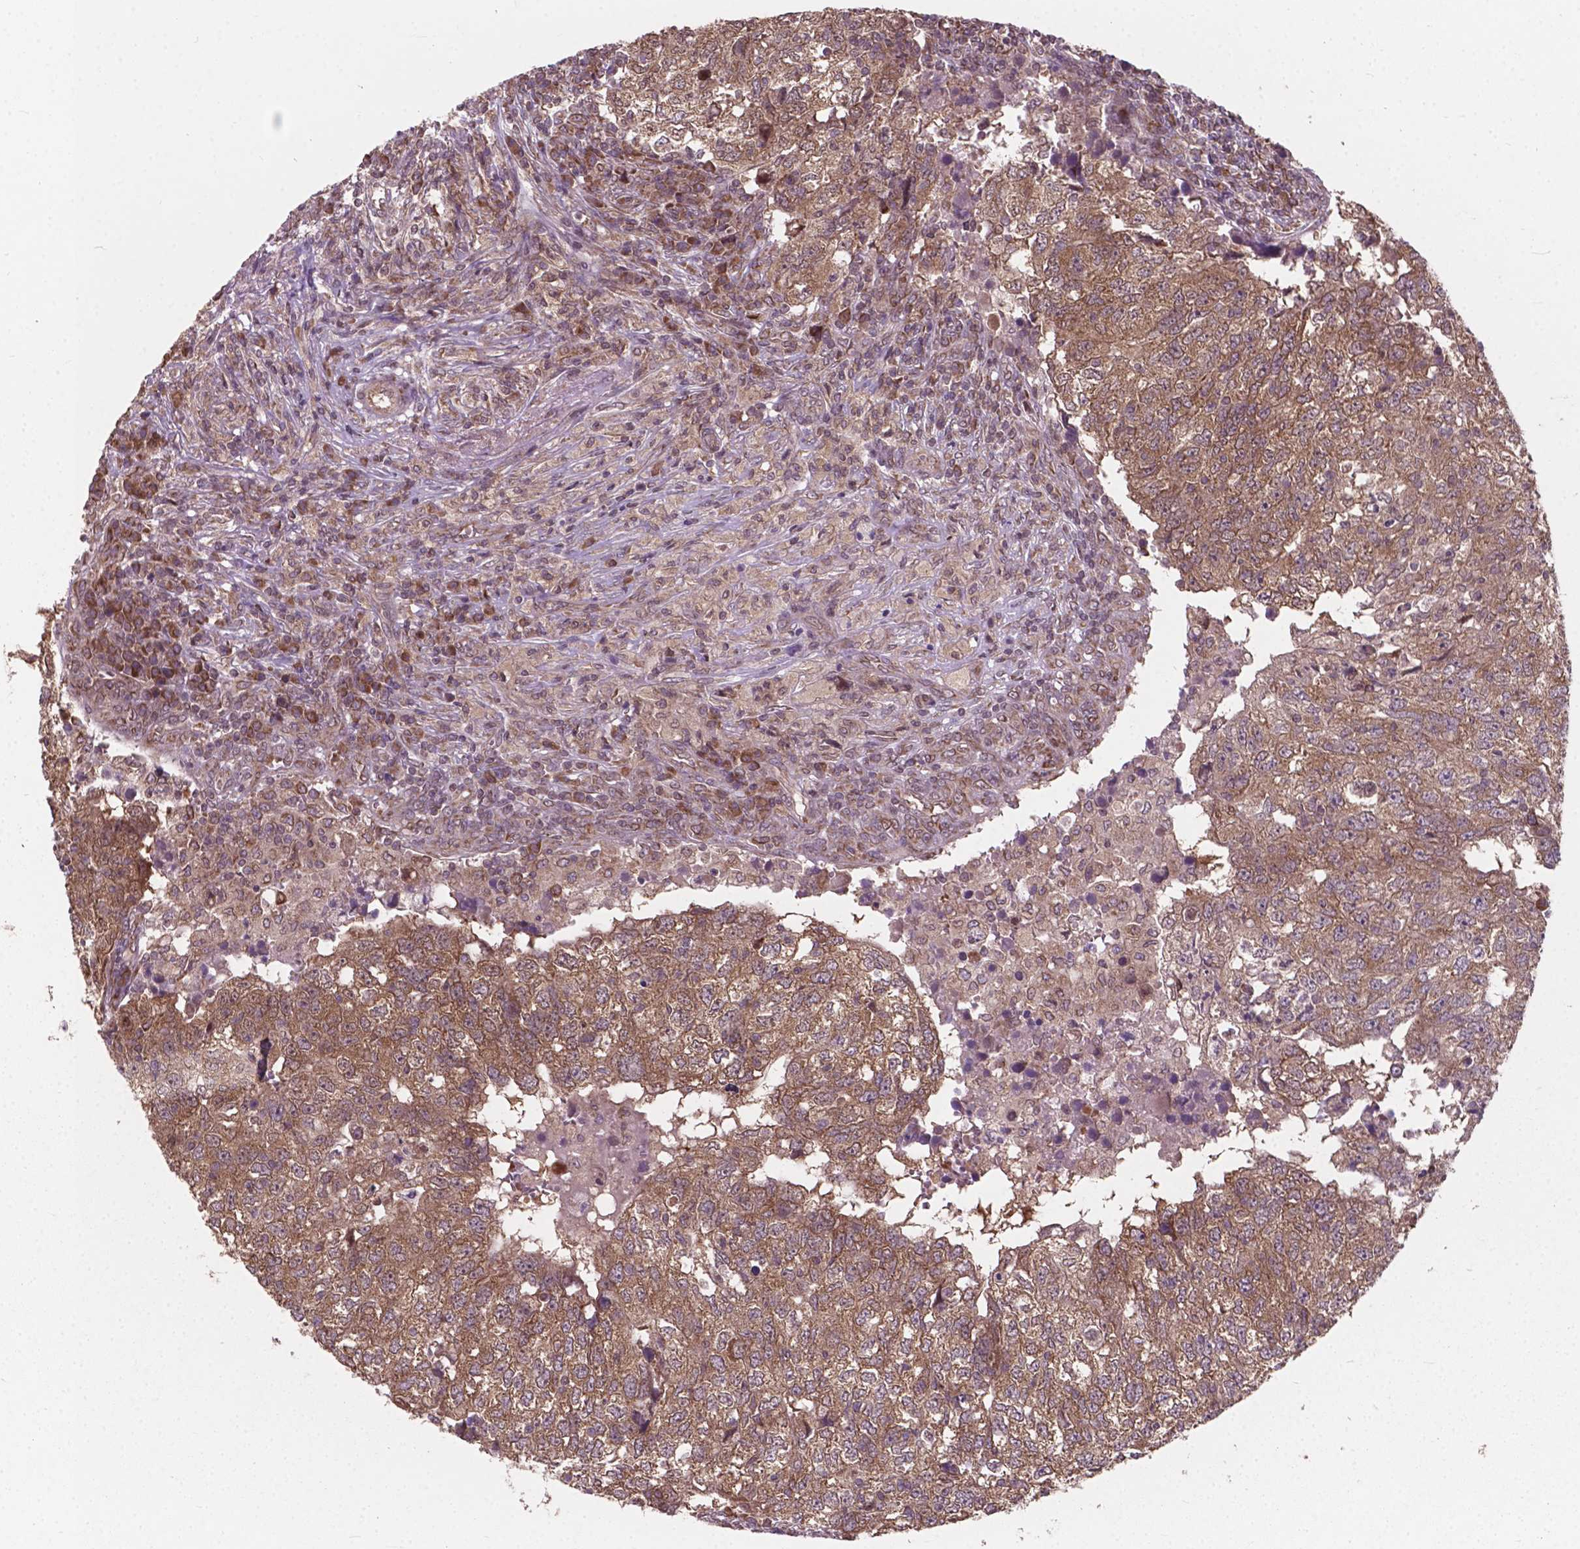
{"staining": {"intensity": "weak", "quantity": ">75%", "location": "cytoplasmic/membranous"}, "tissue": "breast cancer", "cell_type": "Tumor cells", "image_type": "cancer", "snomed": [{"axis": "morphology", "description": "Duct carcinoma"}, {"axis": "topography", "description": "Breast"}], "caption": "Protein staining by IHC exhibits weak cytoplasmic/membranous positivity in approximately >75% of tumor cells in breast intraductal carcinoma. (Stains: DAB (3,3'-diaminobenzidine) in brown, nuclei in blue, Microscopy: brightfield microscopy at high magnification).", "gene": "MRPL33", "patient": {"sex": "female", "age": 30}}